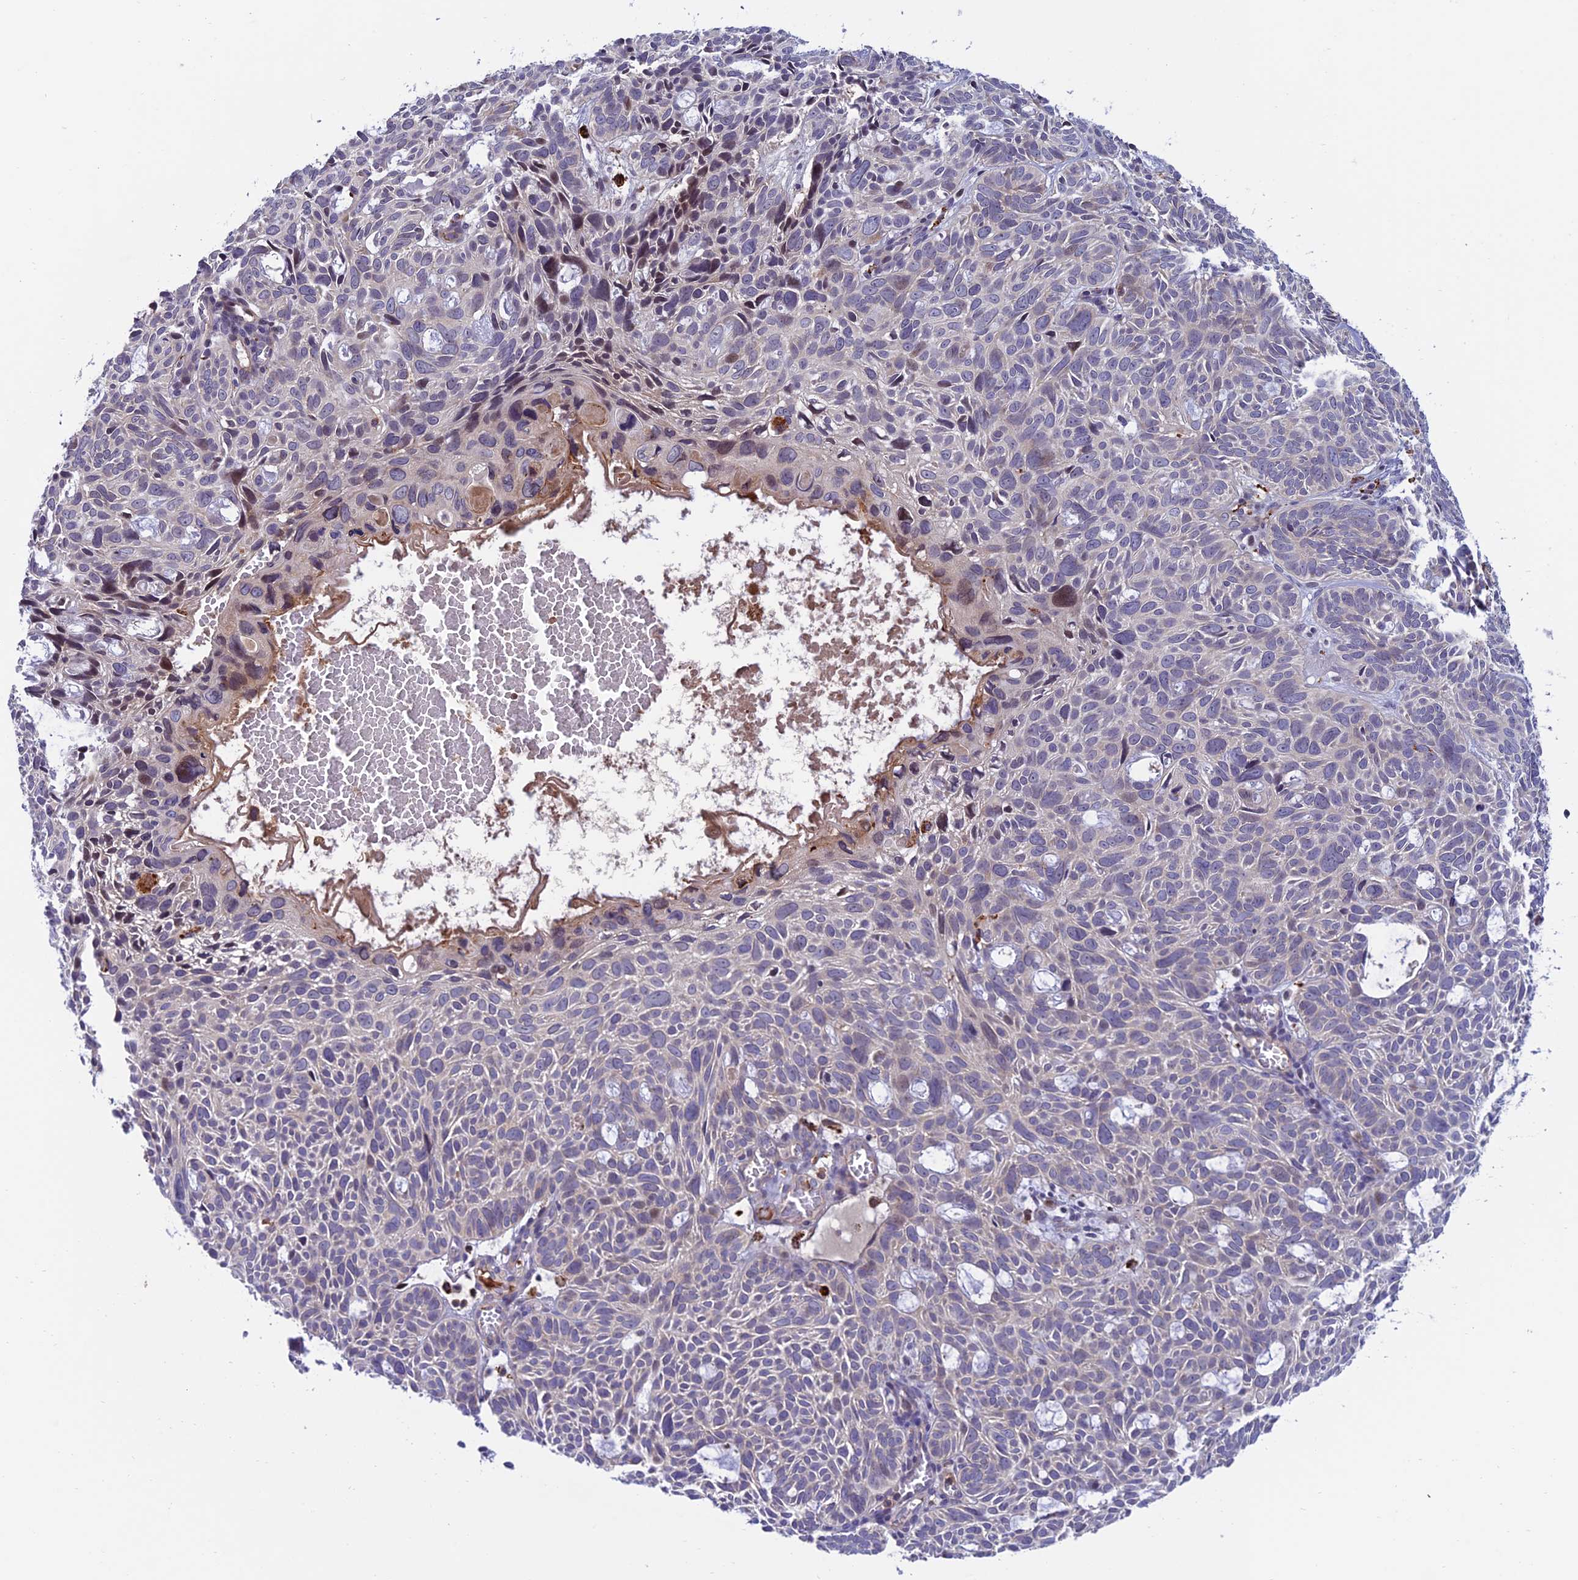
{"staining": {"intensity": "weak", "quantity": "<25%", "location": "nuclear"}, "tissue": "skin cancer", "cell_type": "Tumor cells", "image_type": "cancer", "snomed": [{"axis": "morphology", "description": "Basal cell carcinoma"}, {"axis": "topography", "description": "Skin"}], "caption": "An image of skin basal cell carcinoma stained for a protein displays no brown staining in tumor cells.", "gene": "ARHGEF18", "patient": {"sex": "male", "age": 69}}